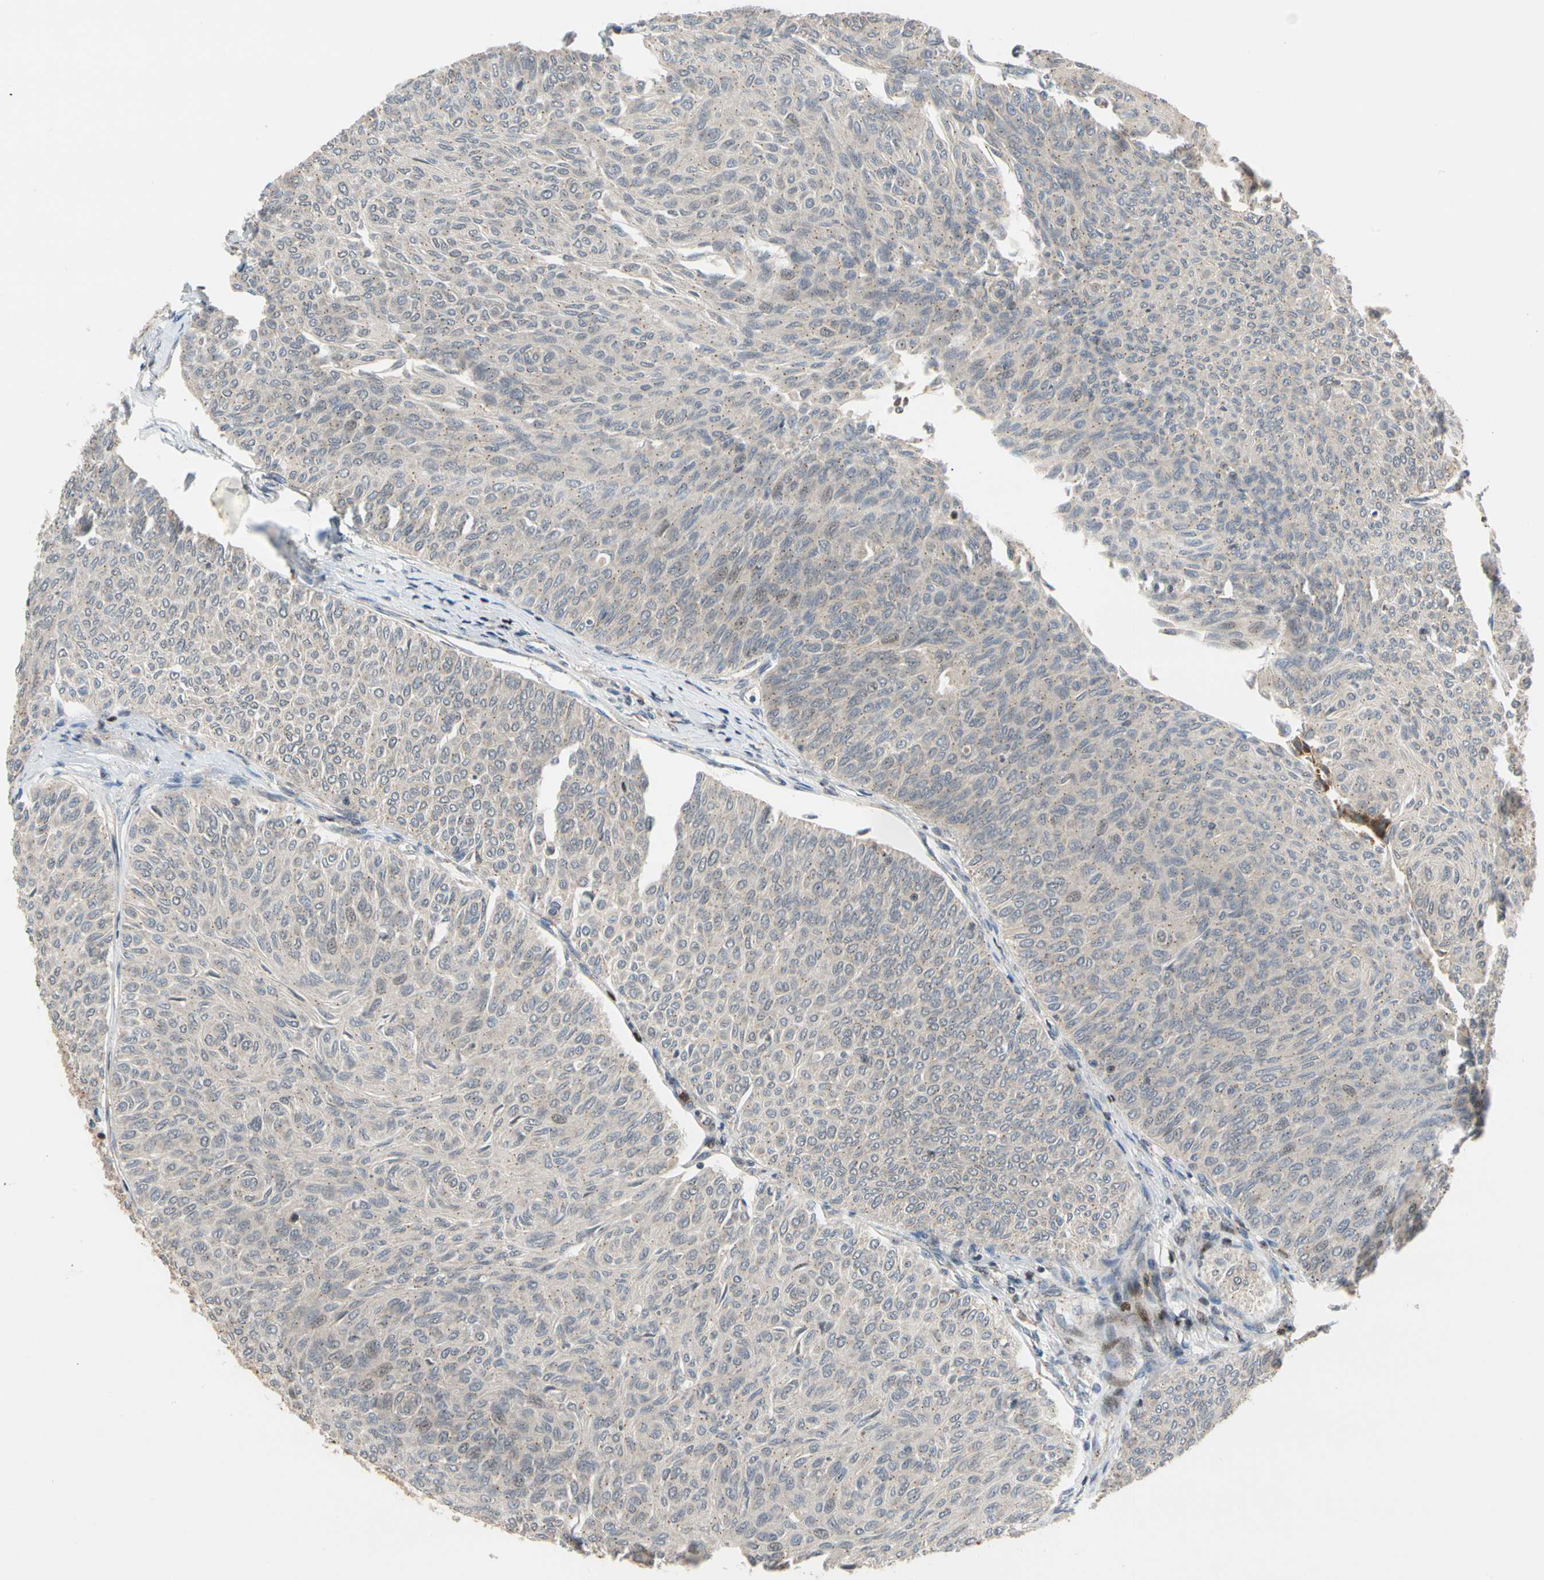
{"staining": {"intensity": "negative", "quantity": "none", "location": "none"}, "tissue": "urothelial cancer", "cell_type": "Tumor cells", "image_type": "cancer", "snomed": [{"axis": "morphology", "description": "Urothelial carcinoma, Low grade"}, {"axis": "topography", "description": "Urinary bladder"}], "caption": "A photomicrograph of urothelial cancer stained for a protein shows no brown staining in tumor cells.", "gene": "IP6K2", "patient": {"sex": "male", "age": 78}}